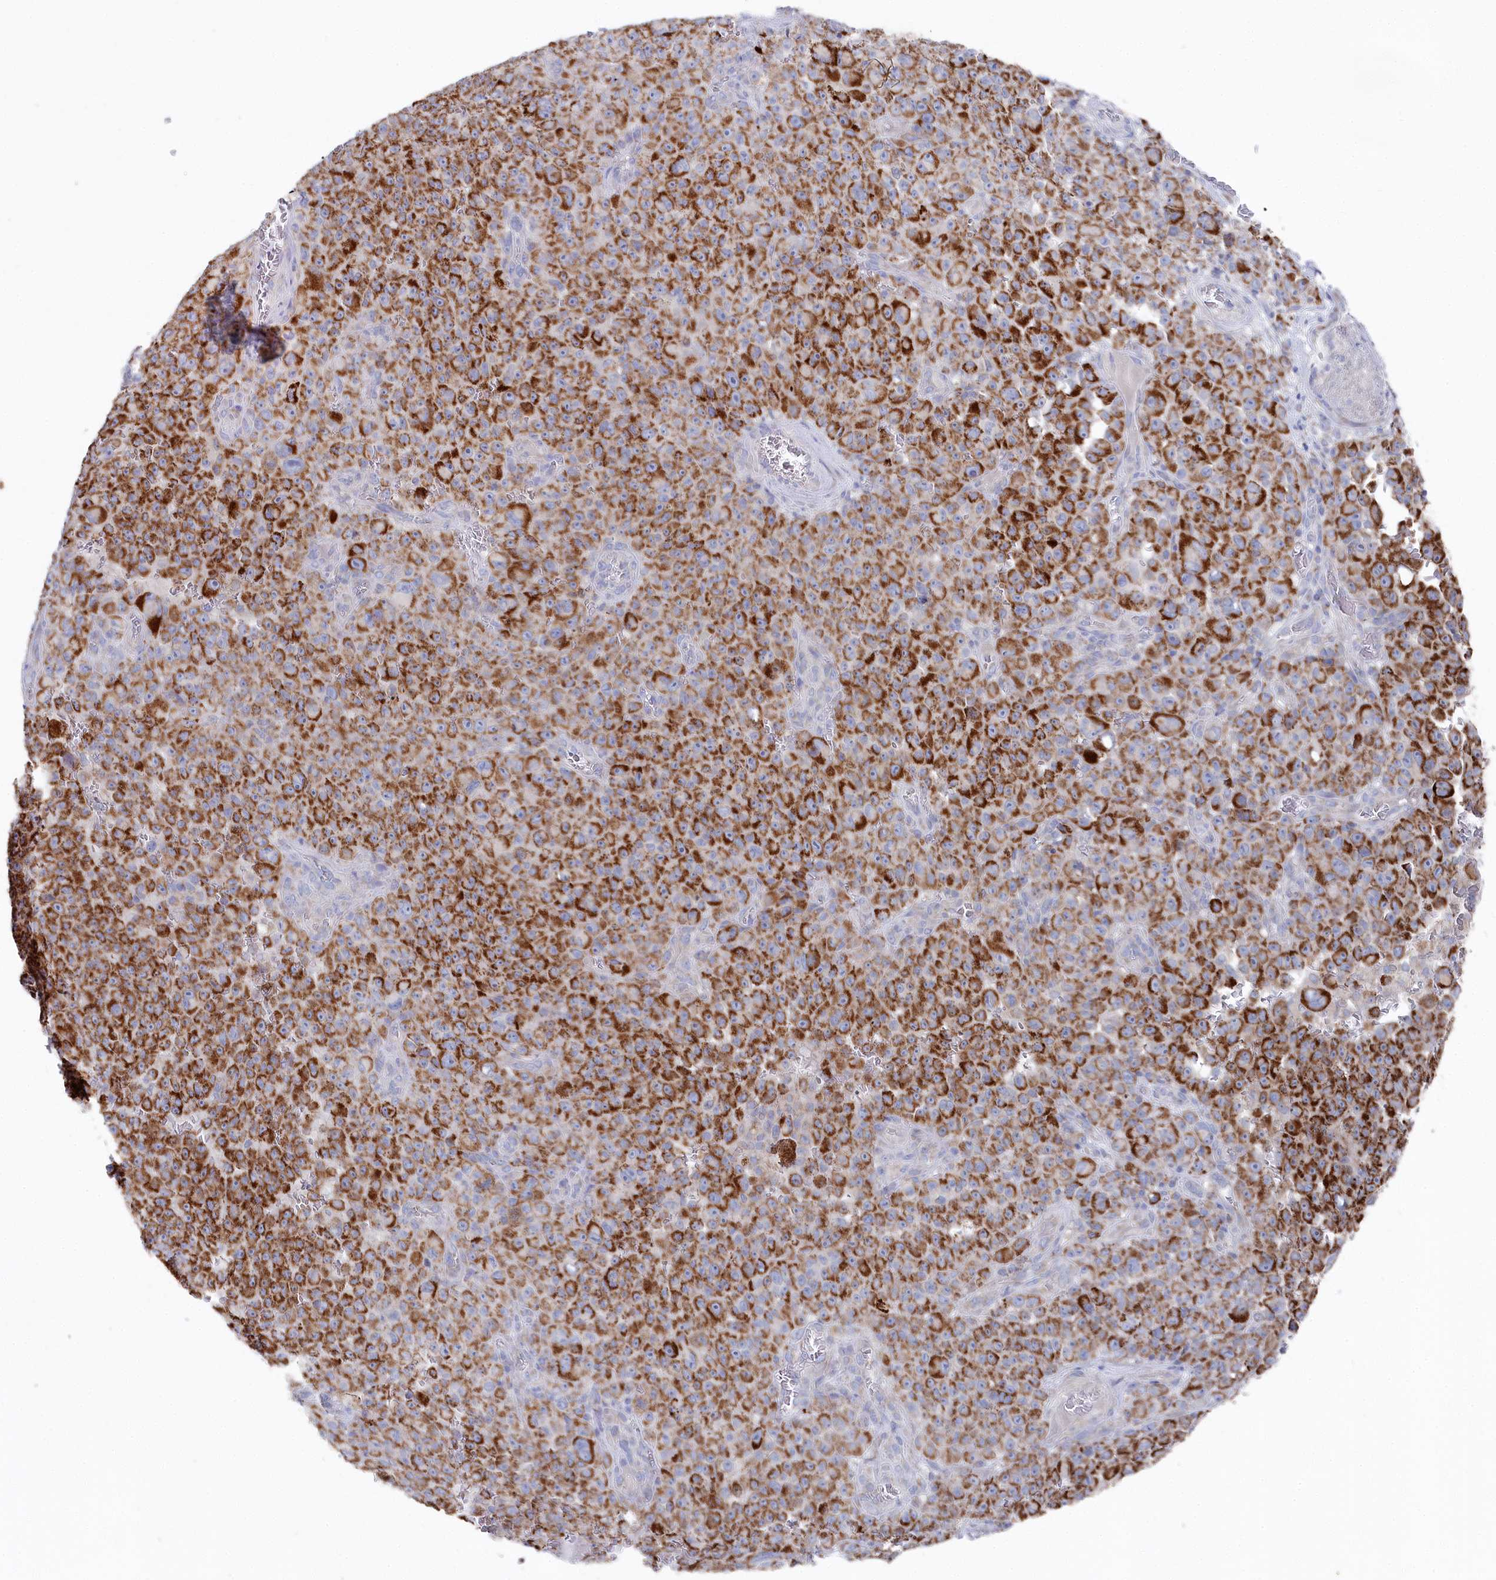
{"staining": {"intensity": "strong", "quantity": ">75%", "location": "cytoplasmic/membranous"}, "tissue": "melanoma", "cell_type": "Tumor cells", "image_type": "cancer", "snomed": [{"axis": "morphology", "description": "Malignant melanoma, NOS"}, {"axis": "topography", "description": "Skin"}], "caption": "A brown stain shows strong cytoplasmic/membranous staining of a protein in human malignant melanoma tumor cells.", "gene": "GLS2", "patient": {"sex": "female", "age": 82}}